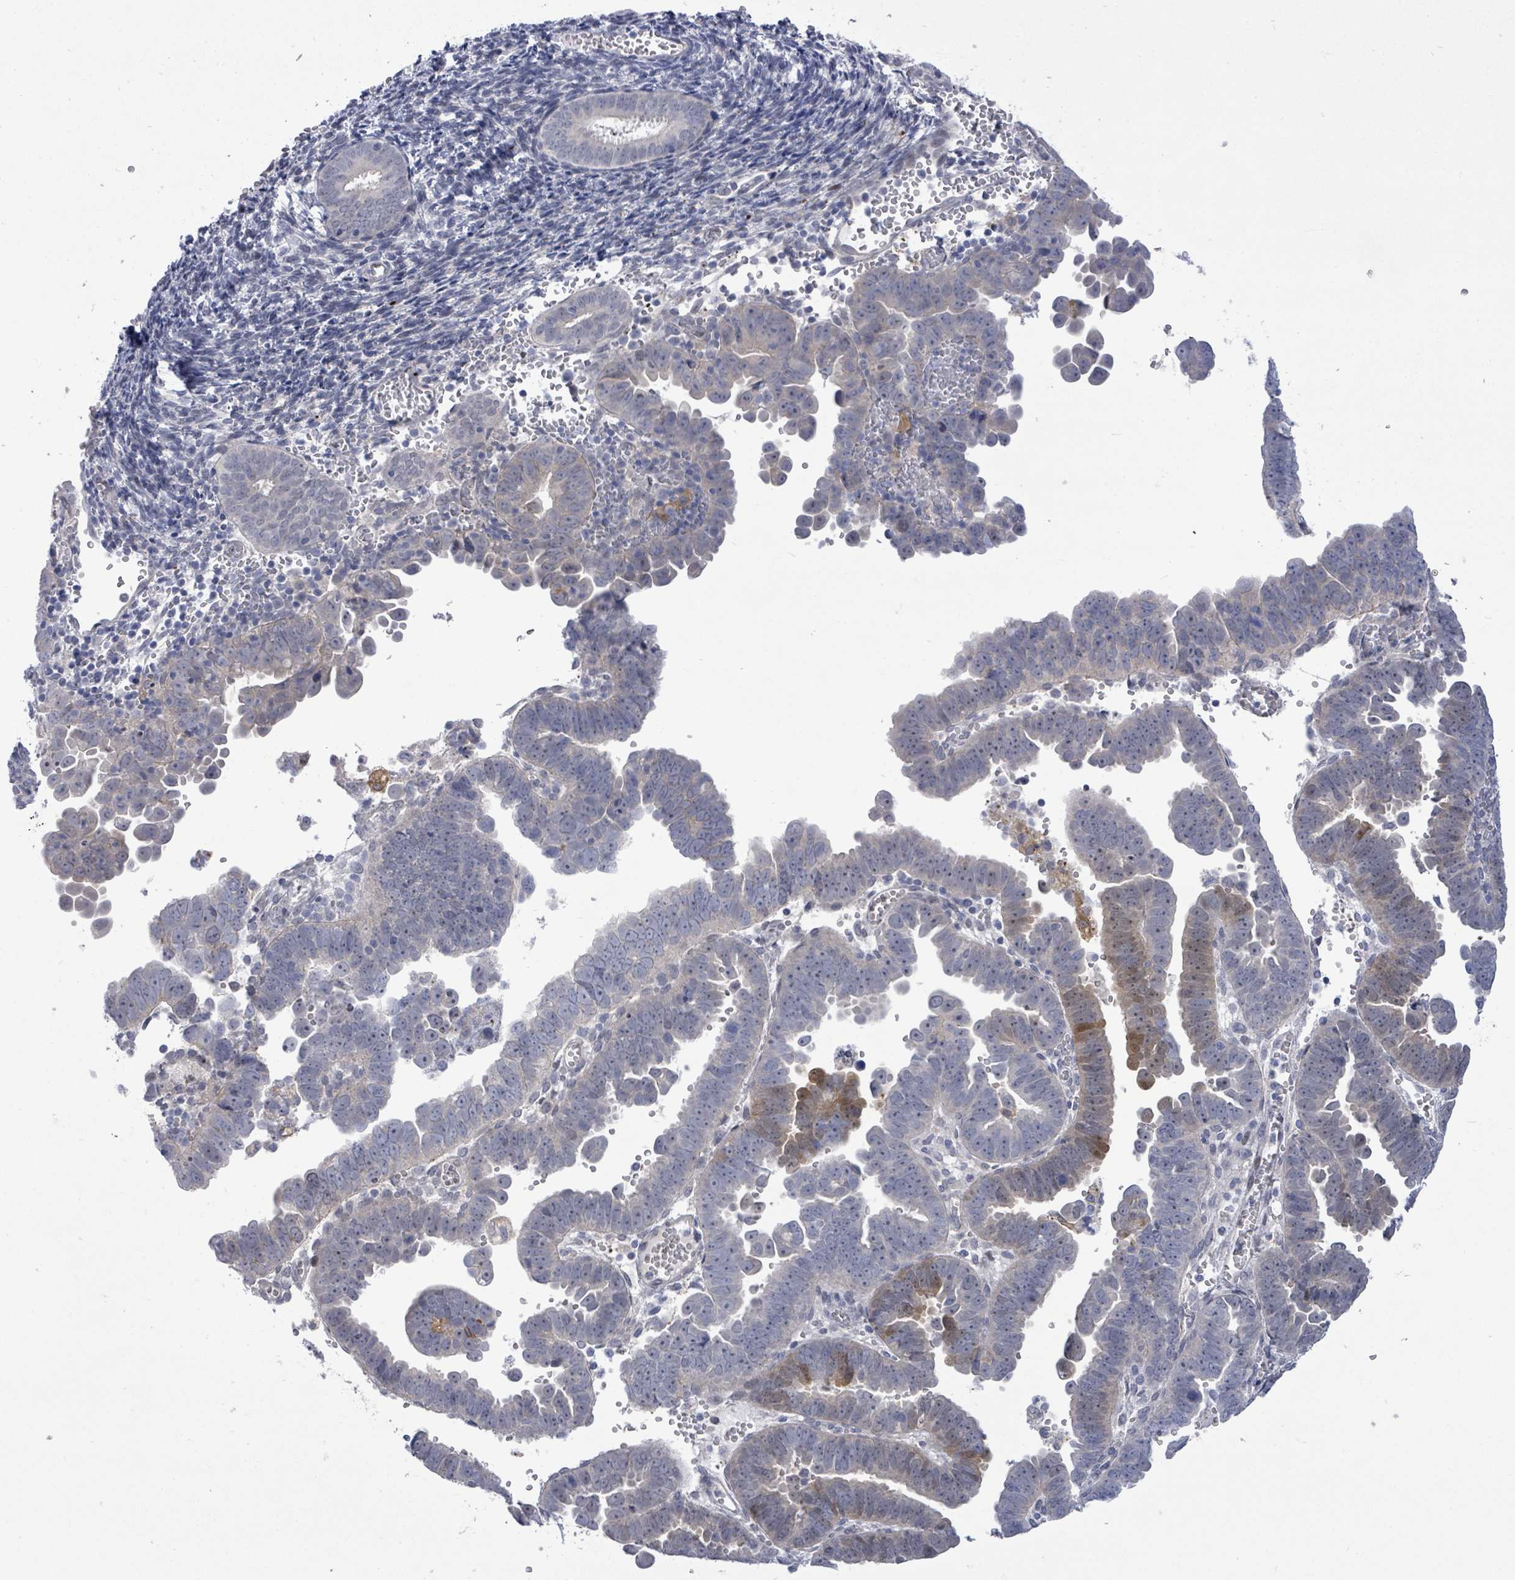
{"staining": {"intensity": "moderate", "quantity": "25%-75%", "location": "cytoplasmic/membranous"}, "tissue": "endometrial cancer", "cell_type": "Tumor cells", "image_type": "cancer", "snomed": [{"axis": "morphology", "description": "Adenocarcinoma, NOS"}, {"axis": "topography", "description": "Endometrium"}], "caption": "Moderate cytoplasmic/membranous protein expression is seen in about 25%-75% of tumor cells in endometrial adenocarcinoma. Nuclei are stained in blue.", "gene": "CT45A5", "patient": {"sex": "female", "age": 75}}